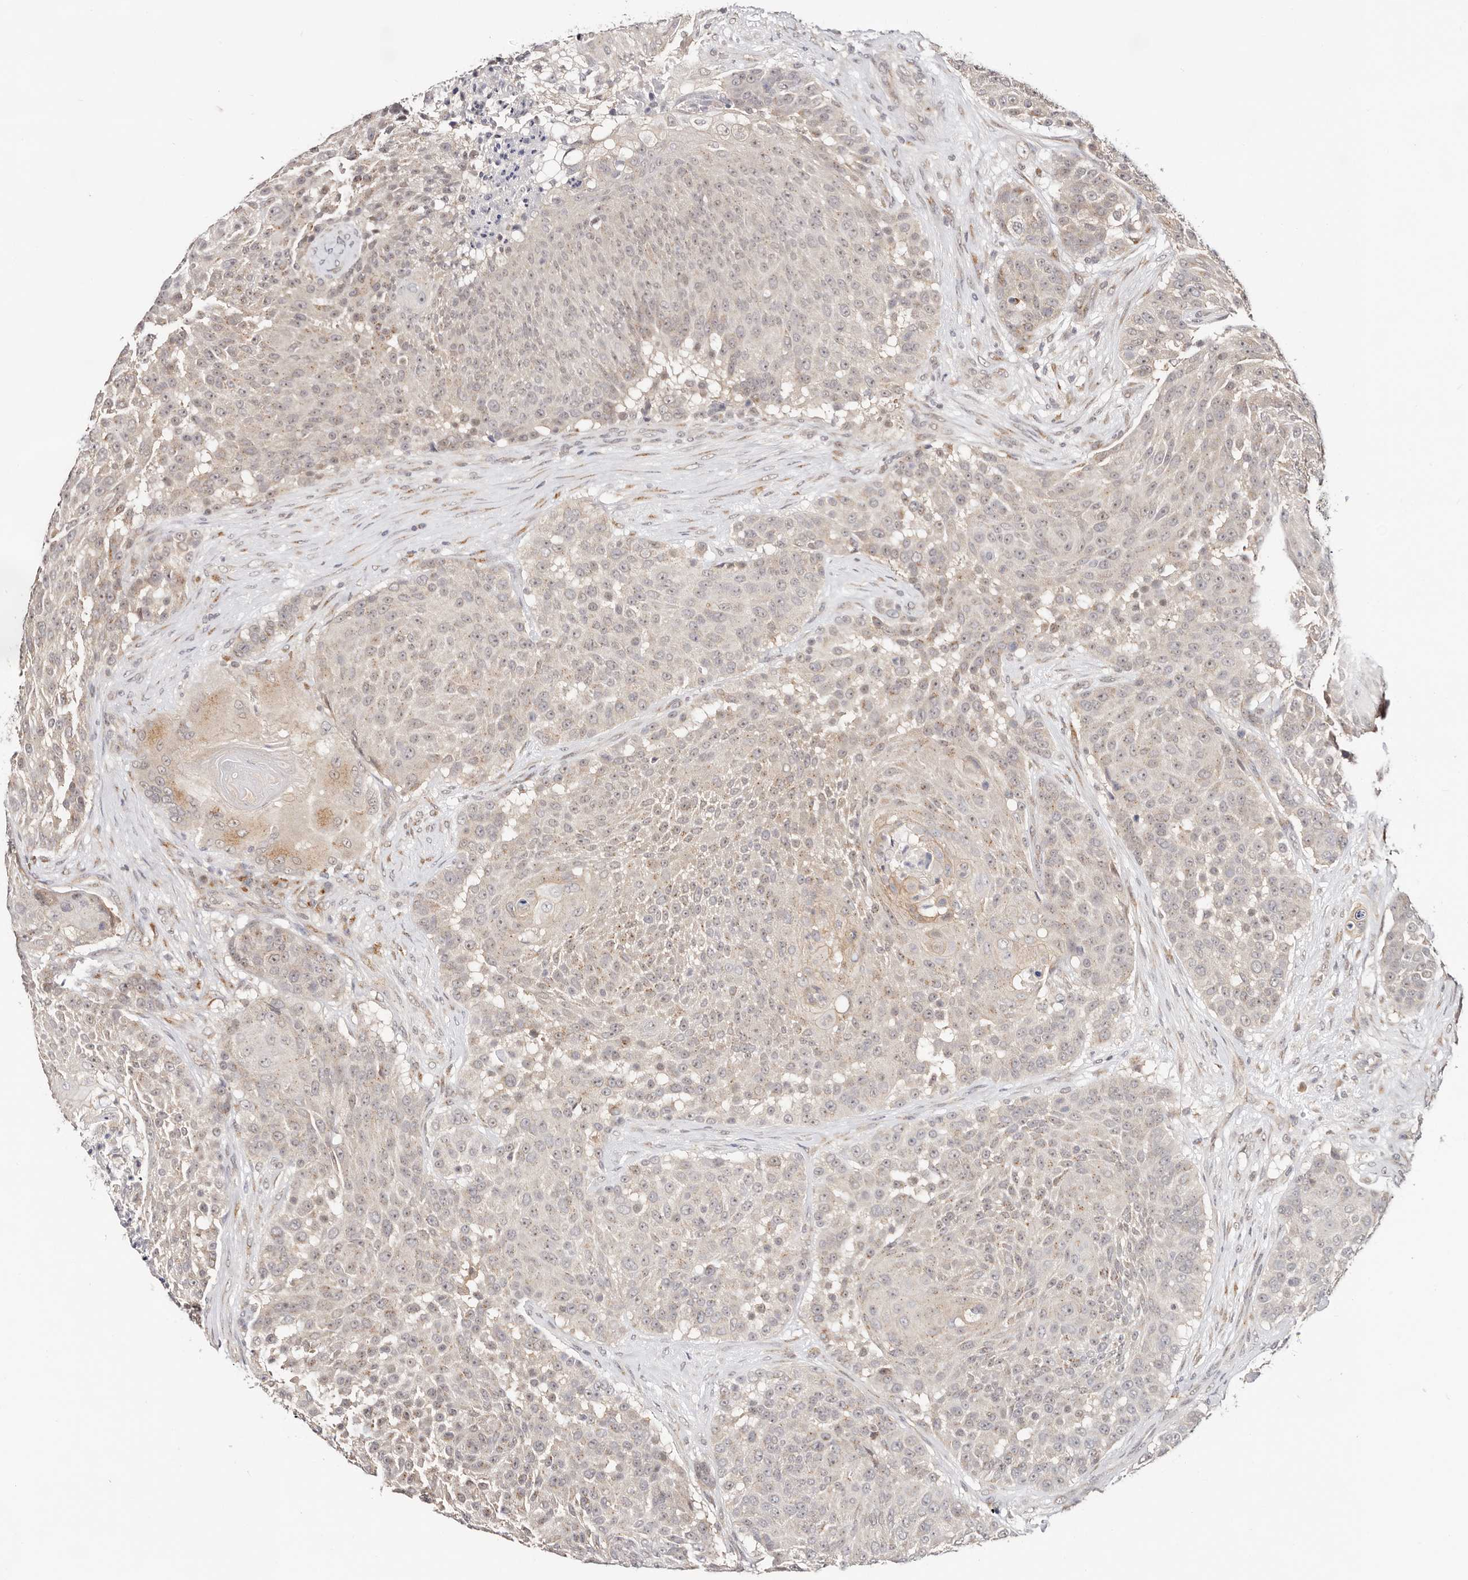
{"staining": {"intensity": "weak", "quantity": ">75%", "location": "nuclear"}, "tissue": "urothelial cancer", "cell_type": "Tumor cells", "image_type": "cancer", "snomed": [{"axis": "morphology", "description": "Urothelial carcinoma, High grade"}, {"axis": "topography", "description": "Urinary bladder"}], "caption": "Urothelial carcinoma (high-grade) stained for a protein (brown) demonstrates weak nuclear positive staining in approximately >75% of tumor cells.", "gene": "VIPAS39", "patient": {"sex": "female", "age": 63}}